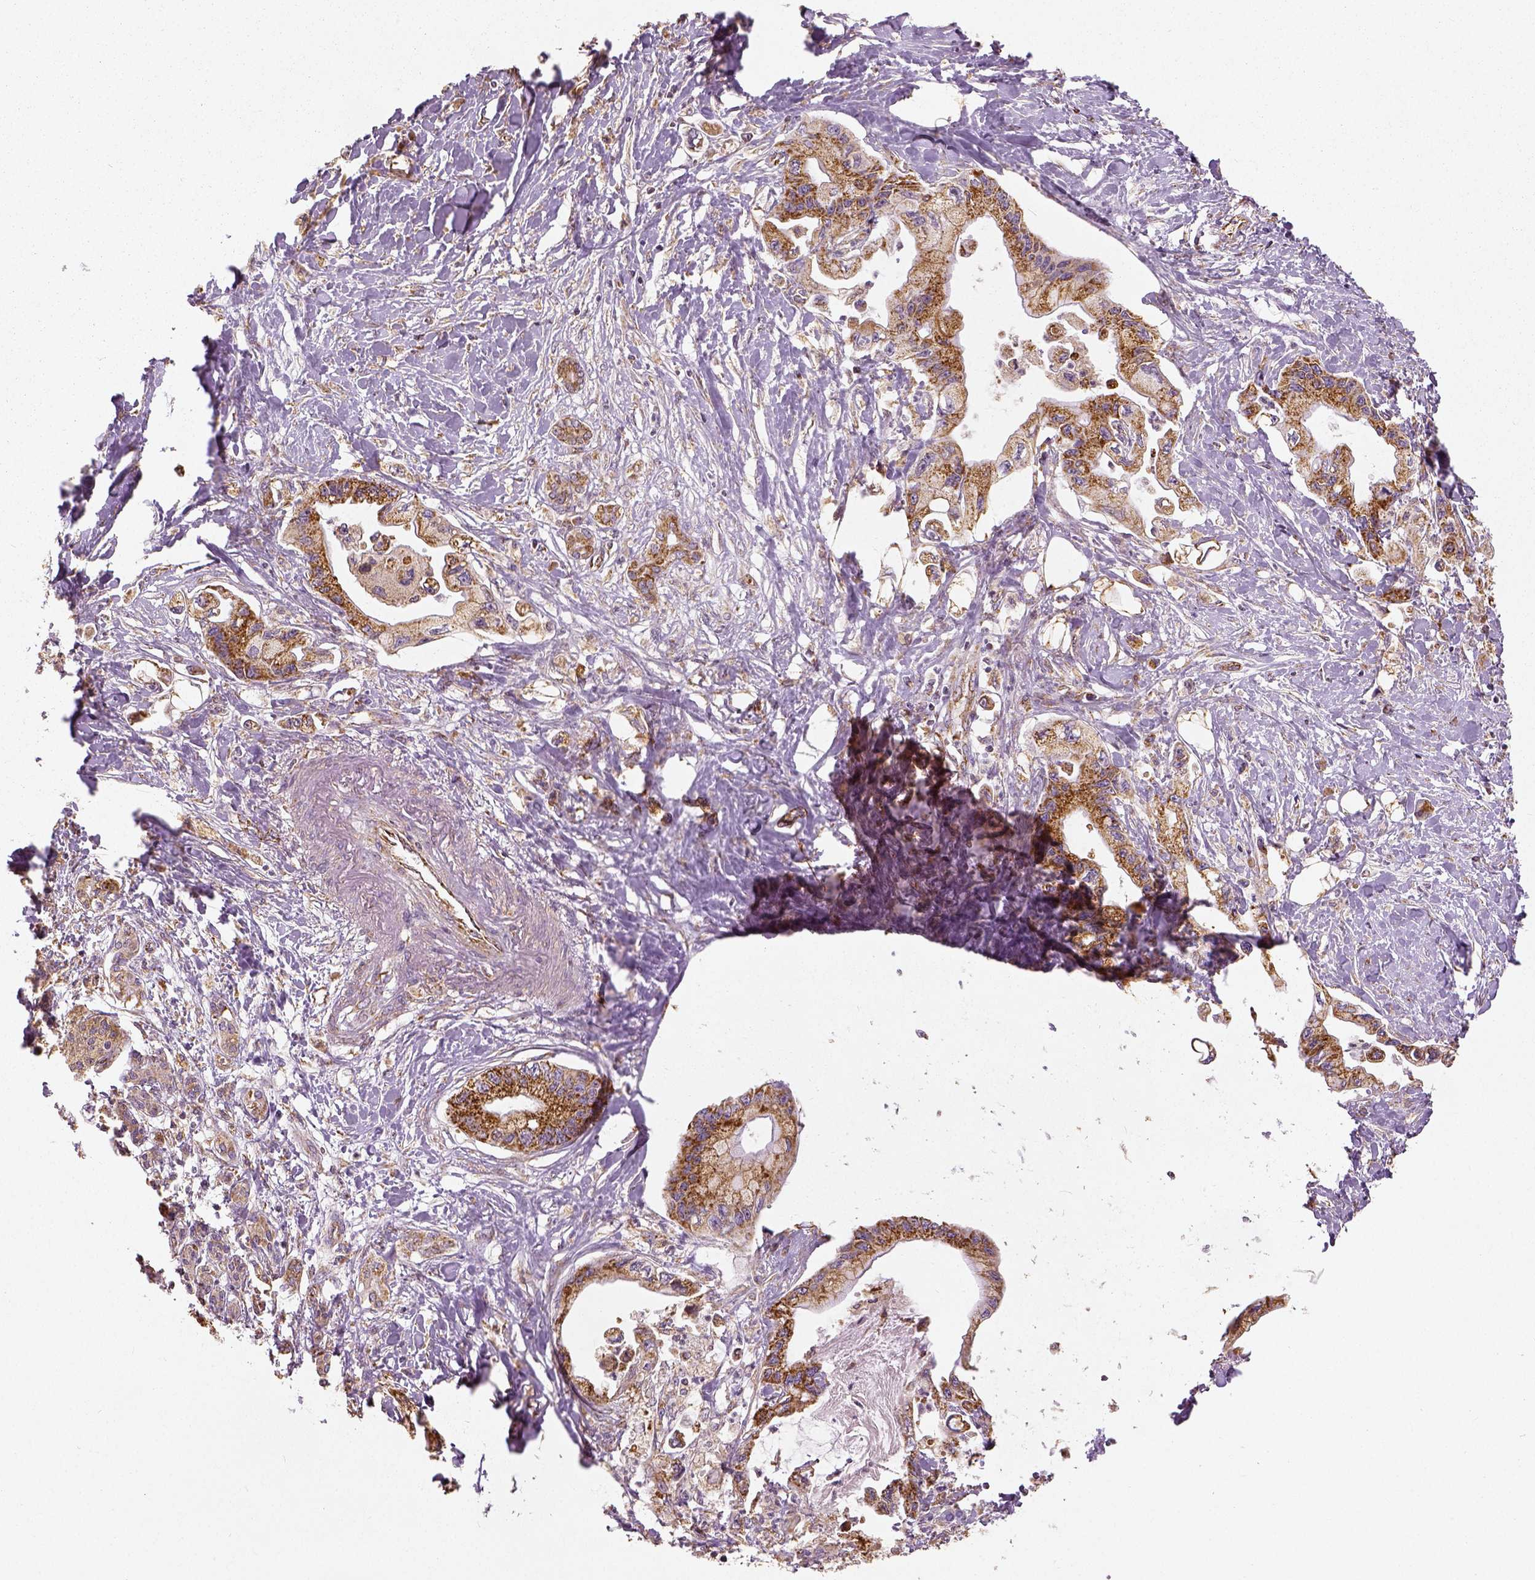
{"staining": {"intensity": "strong", "quantity": ">75%", "location": "cytoplasmic/membranous"}, "tissue": "pancreatic cancer", "cell_type": "Tumor cells", "image_type": "cancer", "snomed": [{"axis": "morphology", "description": "Adenocarcinoma, NOS"}, {"axis": "topography", "description": "Pancreas"}], "caption": "Immunohistochemistry staining of pancreatic adenocarcinoma, which exhibits high levels of strong cytoplasmic/membranous positivity in about >75% of tumor cells indicating strong cytoplasmic/membranous protein staining. The staining was performed using DAB (brown) for protein detection and nuclei were counterstained in hematoxylin (blue).", "gene": "PGAM5", "patient": {"sex": "male", "age": 61}}